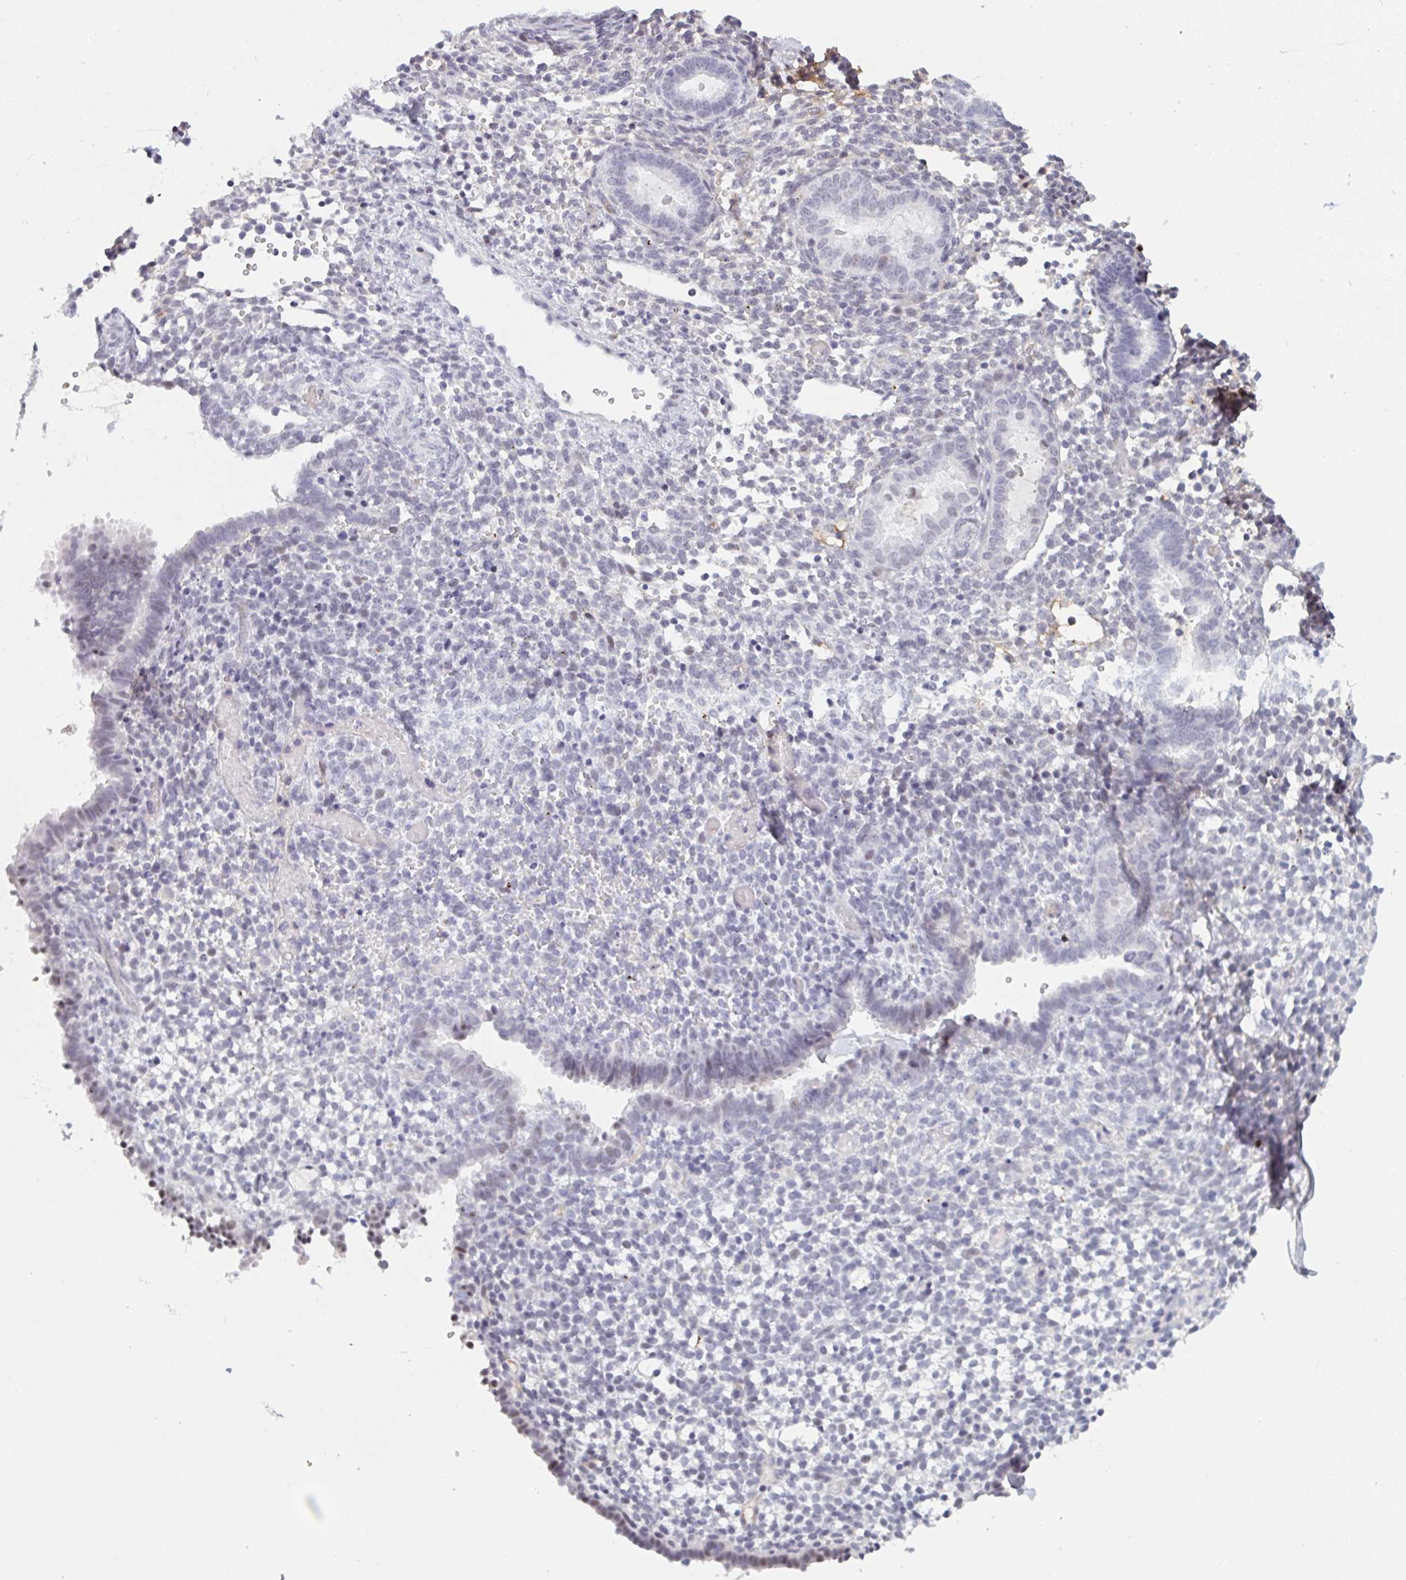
{"staining": {"intensity": "negative", "quantity": "none", "location": "none"}, "tissue": "endometrium", "cell_type": "Cells in endometrial stroma", "image_type": "normal", "snomed": [{"axis": "morphology", "description": "Normal tissue, NOS"}, {"axis": "topography", "description": "Endometrium"}], "caption": "Immunohistochemical staining of unremarkable human endometrium shows no significant expression in cells in endometrial stroma. (DAB immunohistochemistry with hematoxylin counter stain).", "gene": "DSCAML1", "patient": {"sex": "female", "age": 36}}